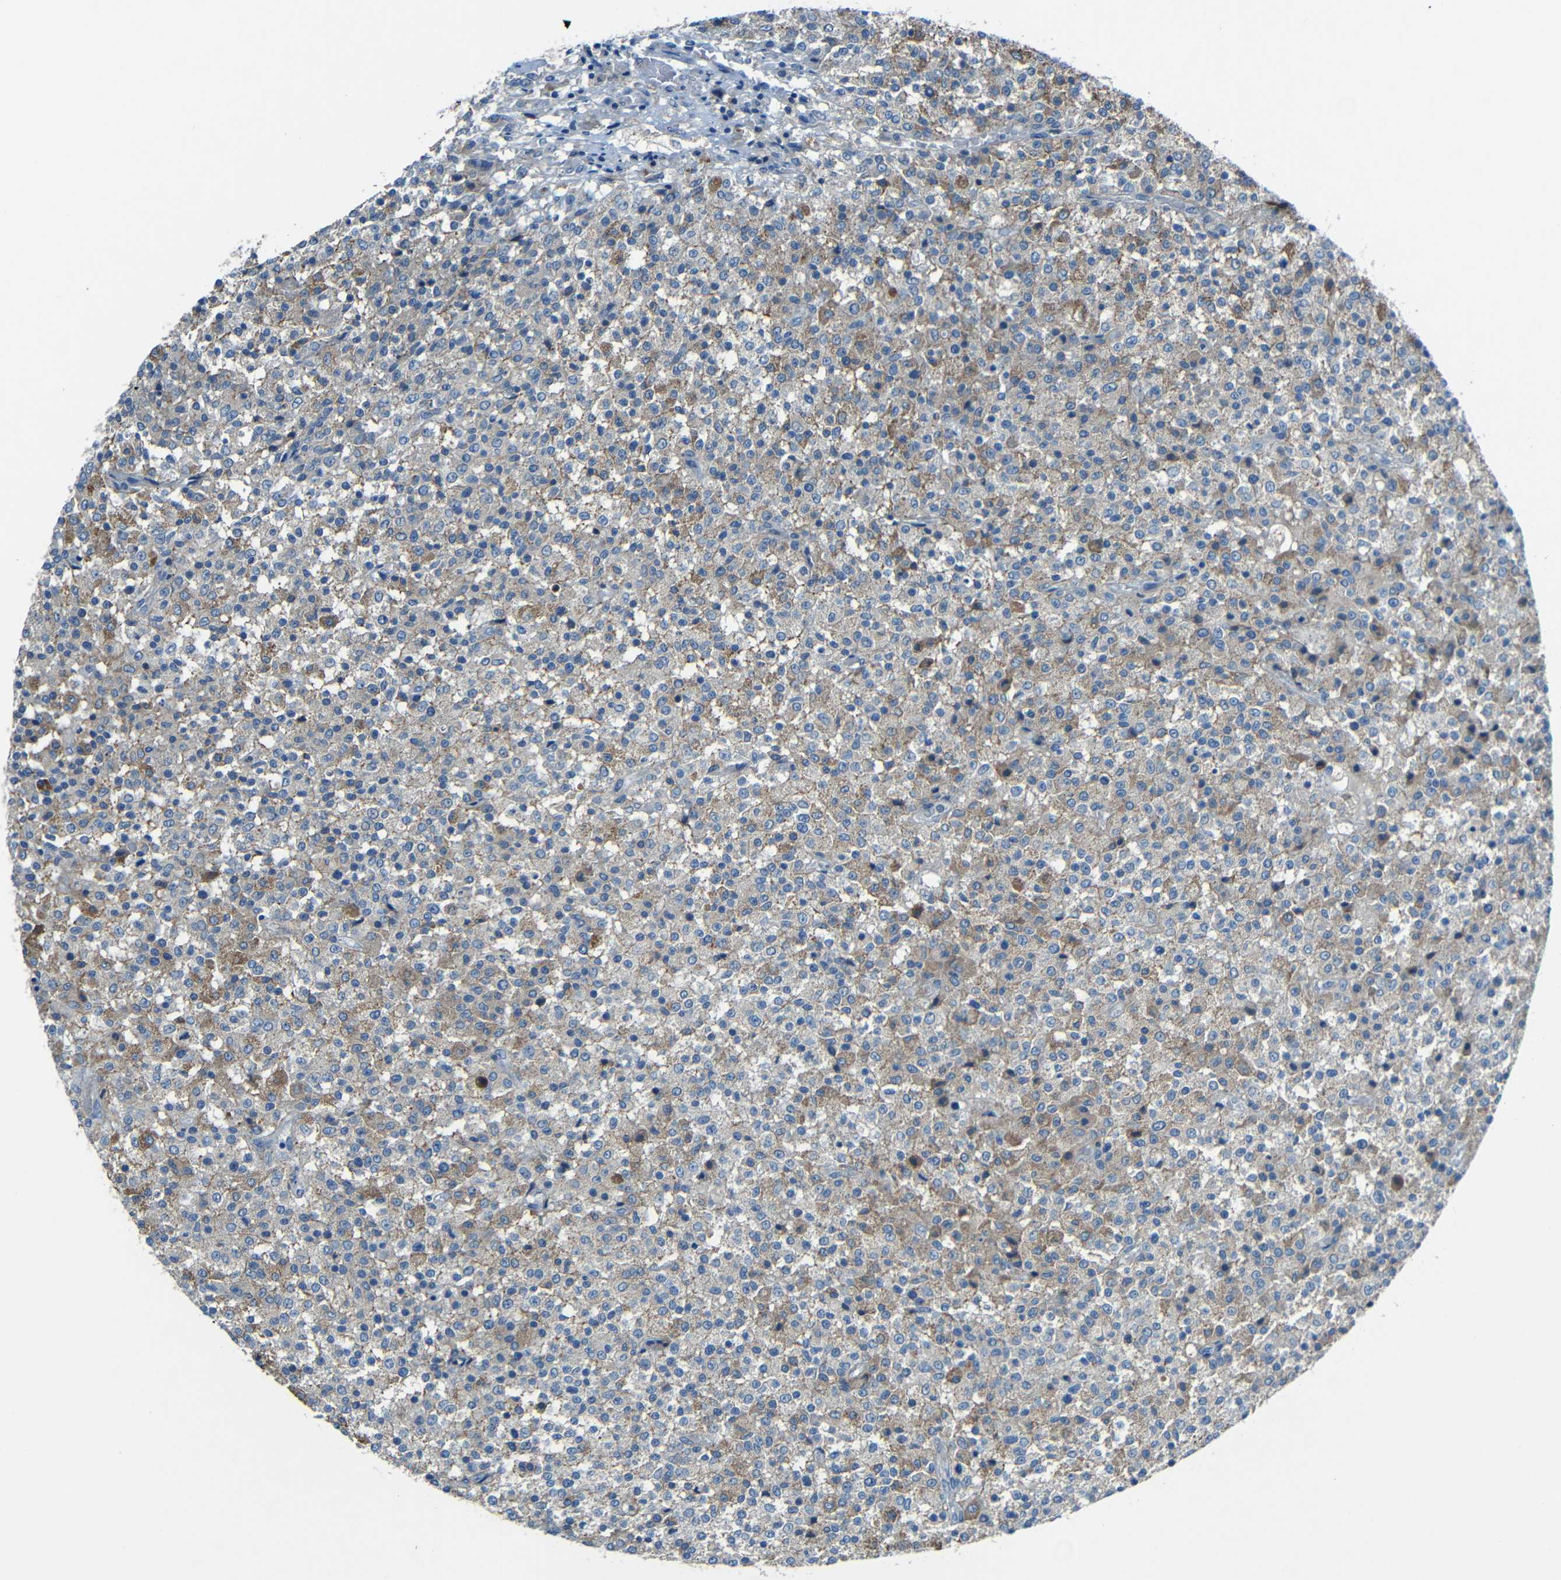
{"staining": {"intensity": "weak", "quantity": "25%-75%", "location": "cytoplasmic/membranous"}, "tissue": "testis cancer", "cell_type": "Tumor cells", "image_type": "cancer", "snomed": [{"axis": "morphology", "description": "Seminoma, NOS"}, {"axis": "topography", "description": "Testis"}], "caption": "Testis cancer tissue demonstrates weak cytoplasmic/membranous expression in approximately 25%-75% of tumor cells, visualized by immunohistochemistry.", "gene": "CYP26B1", "patient": {"sex": "male", "age": 59}}